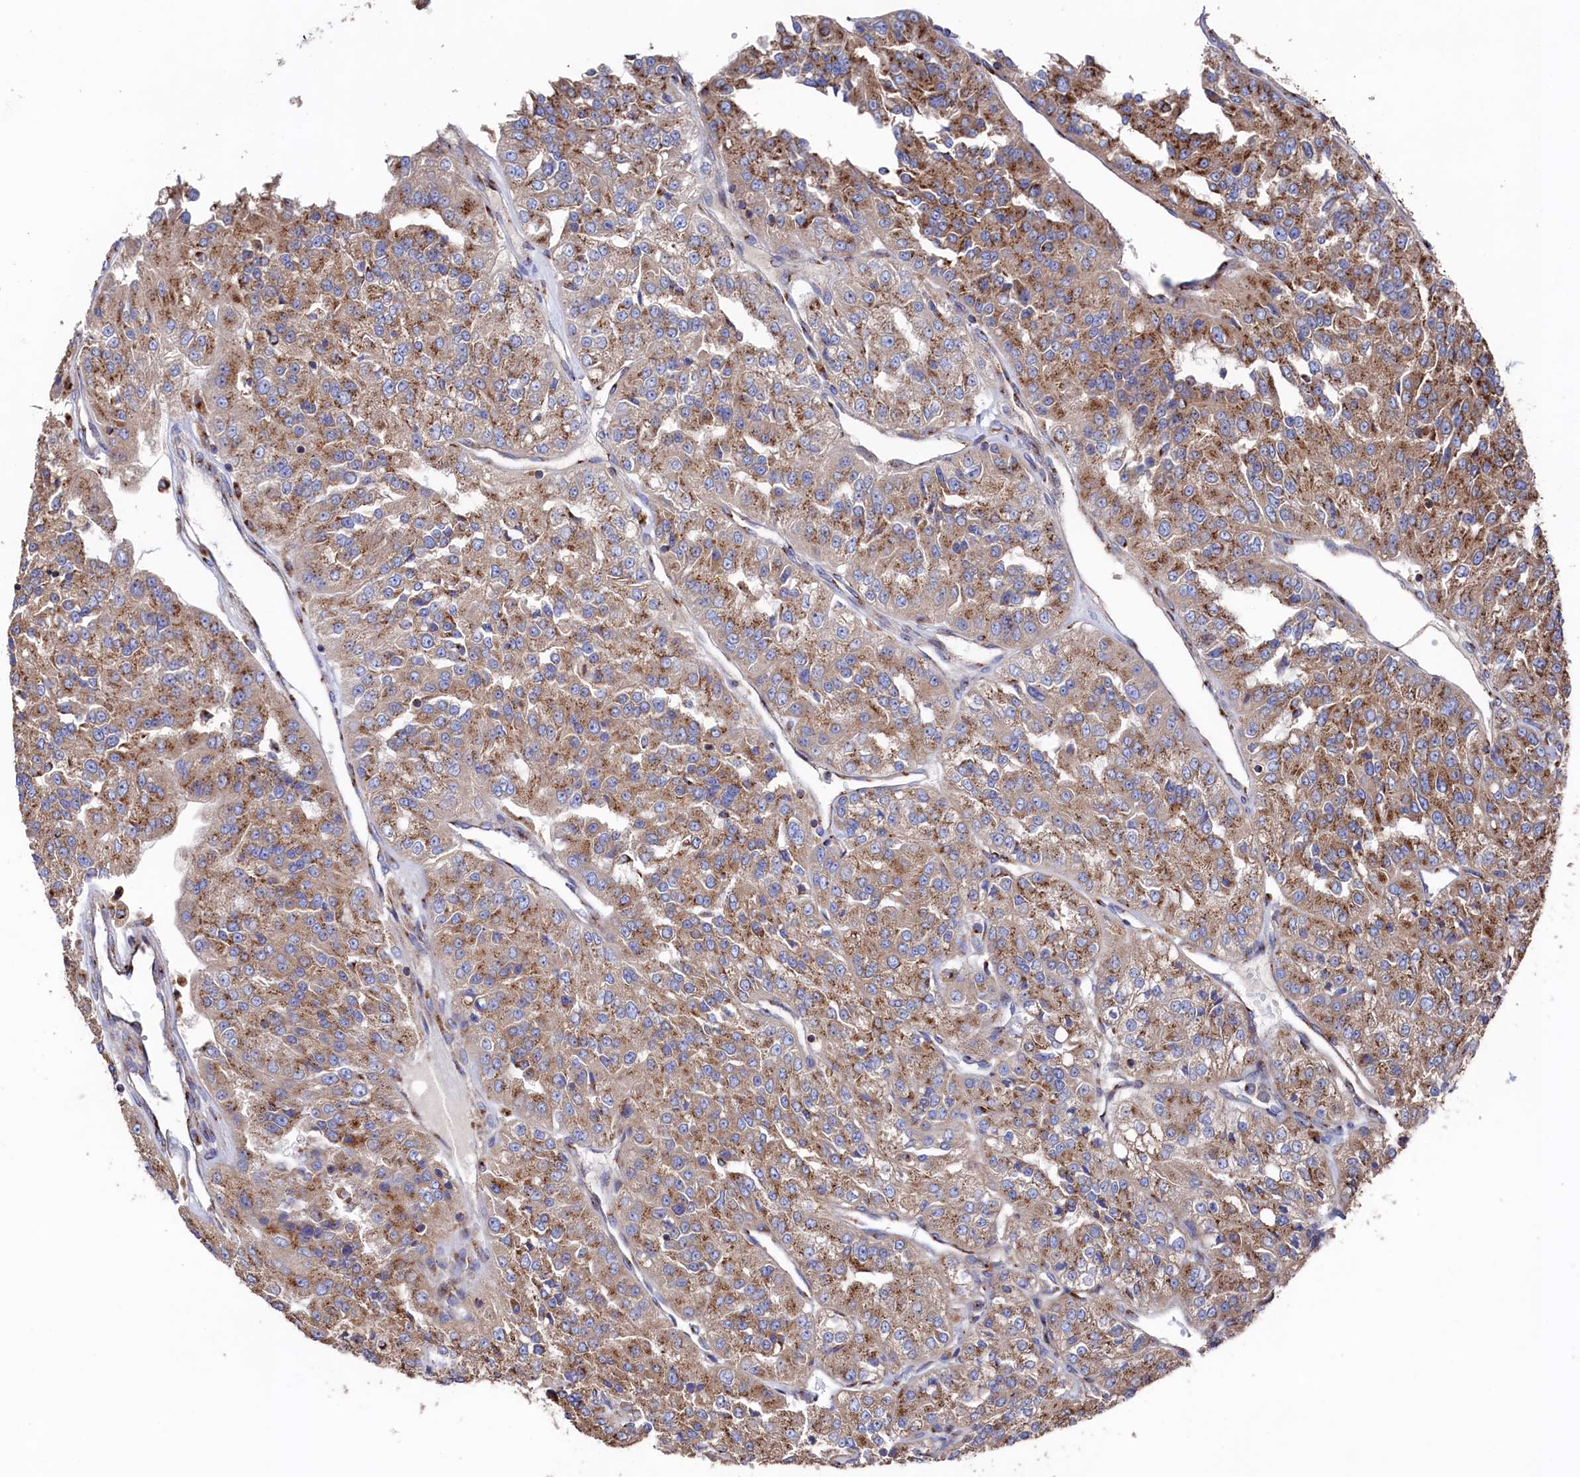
{"staining": {"intensity": "moderate", "quantity": ">75%", "location": "cytoplasmic/membranous"}, "tissue": "renal cancer", "cell_type": "Tumor cells", "image_type": "cancer", "snomed": [{"axis": "morphology", "description": "Adenocarcinoma, NOS"}, {"axis": "topography", "description": "Kidney"}], "caption": "IHC histopathology image of human renal adenocarcinoma stained for a protein (brown), which demonstrates medium levels of moderate cytoplasmic/membranous staining in about >75% of tumor cells.", "gene": "PRRC1", "patient": {"sex": "female", "age": 63}}